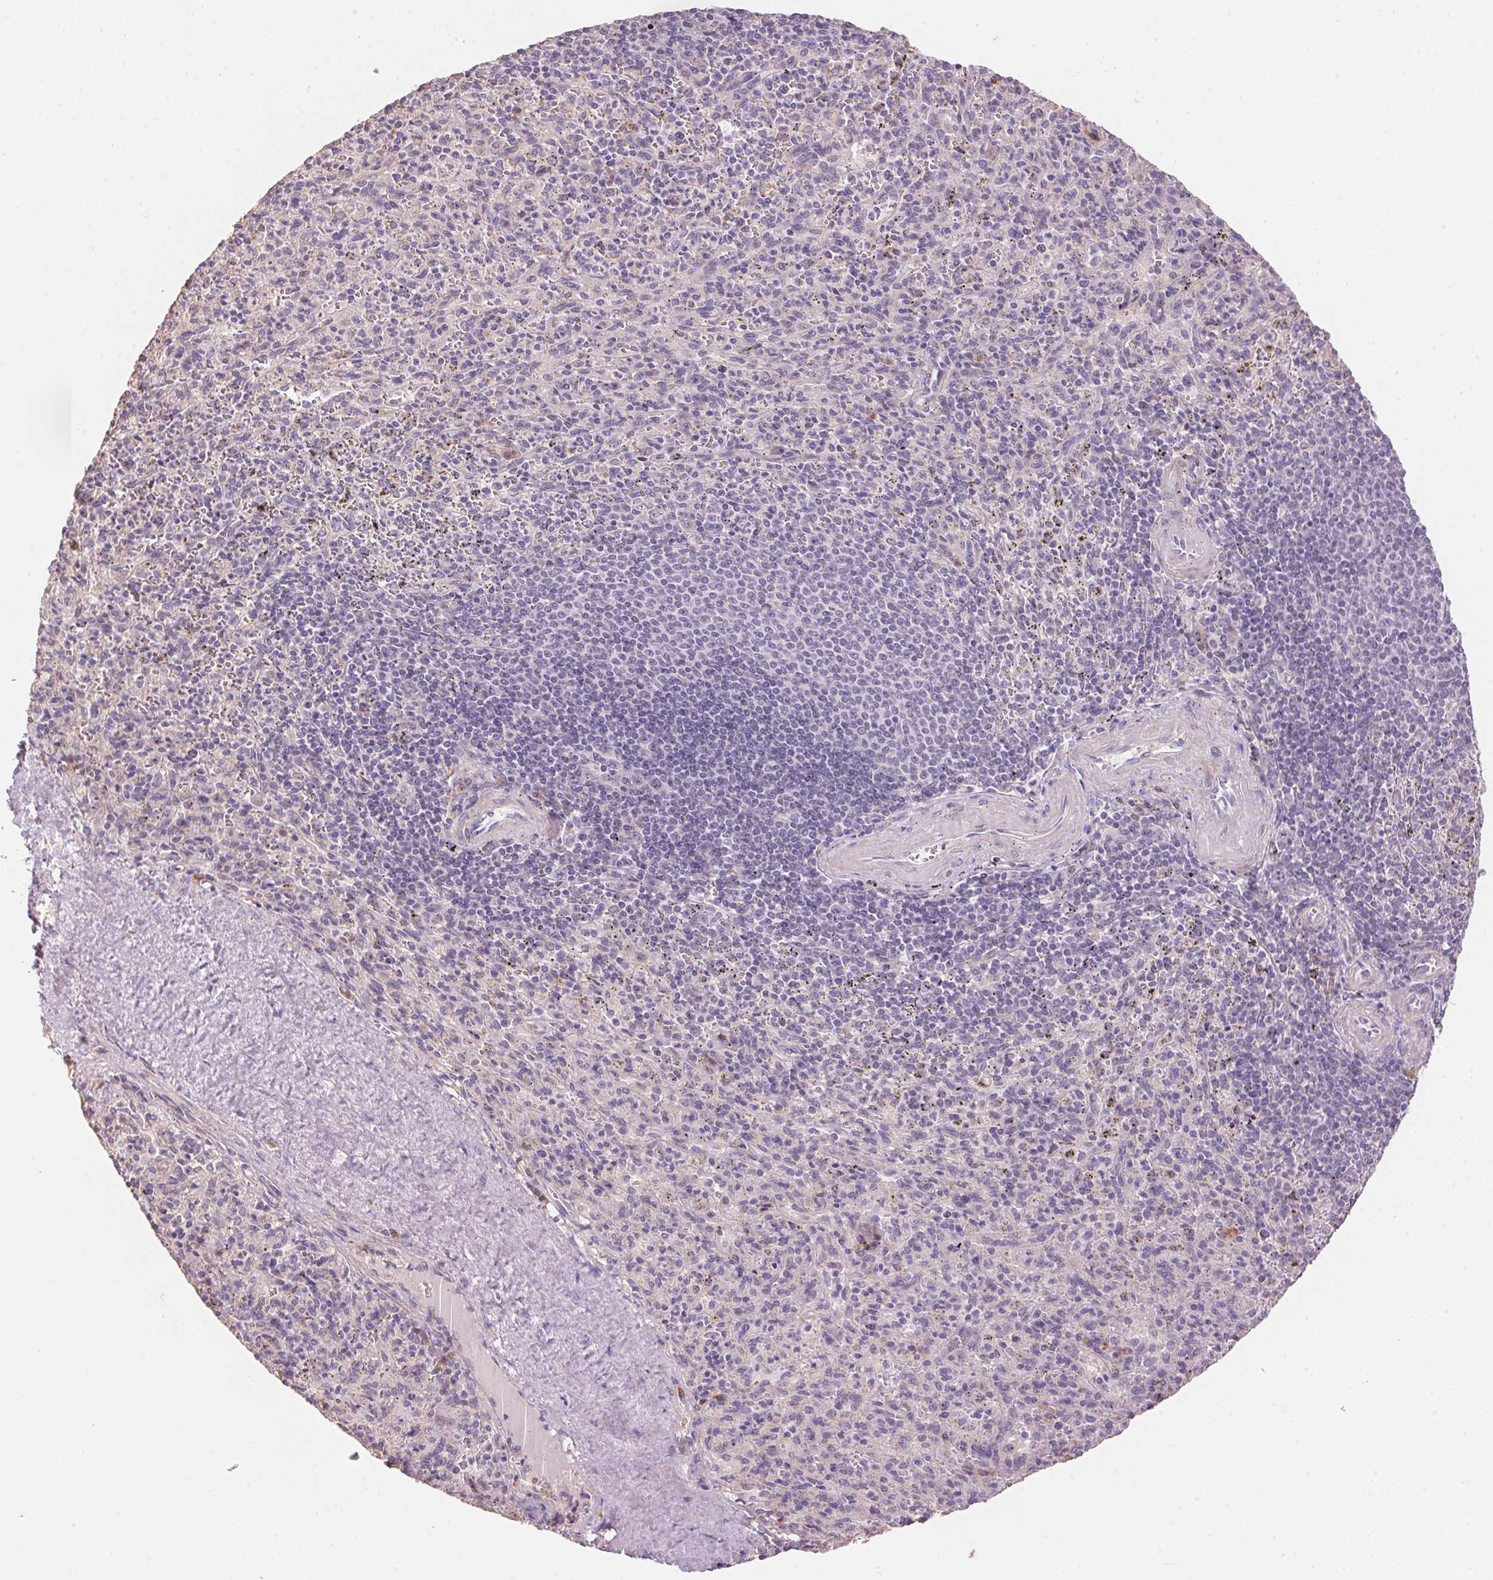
{"staining": {"intensity": "negative", "quantity": "none", "location": "none"}, "tissue": "spleen", "cell_type": "Cells in red pulp", "image_type": "normal", "snomed": [{"axis": "morphology", "description": "Normal tissue, NOS"}, {"axis": "topography", "description": "Spleen"}], "caption": "This is an immunohistochemistry image of benign human spleen. There is no positivity in cells in red pulp.", "gene": "LYZL6", "patient": {"sex": "male", "age": 57}}